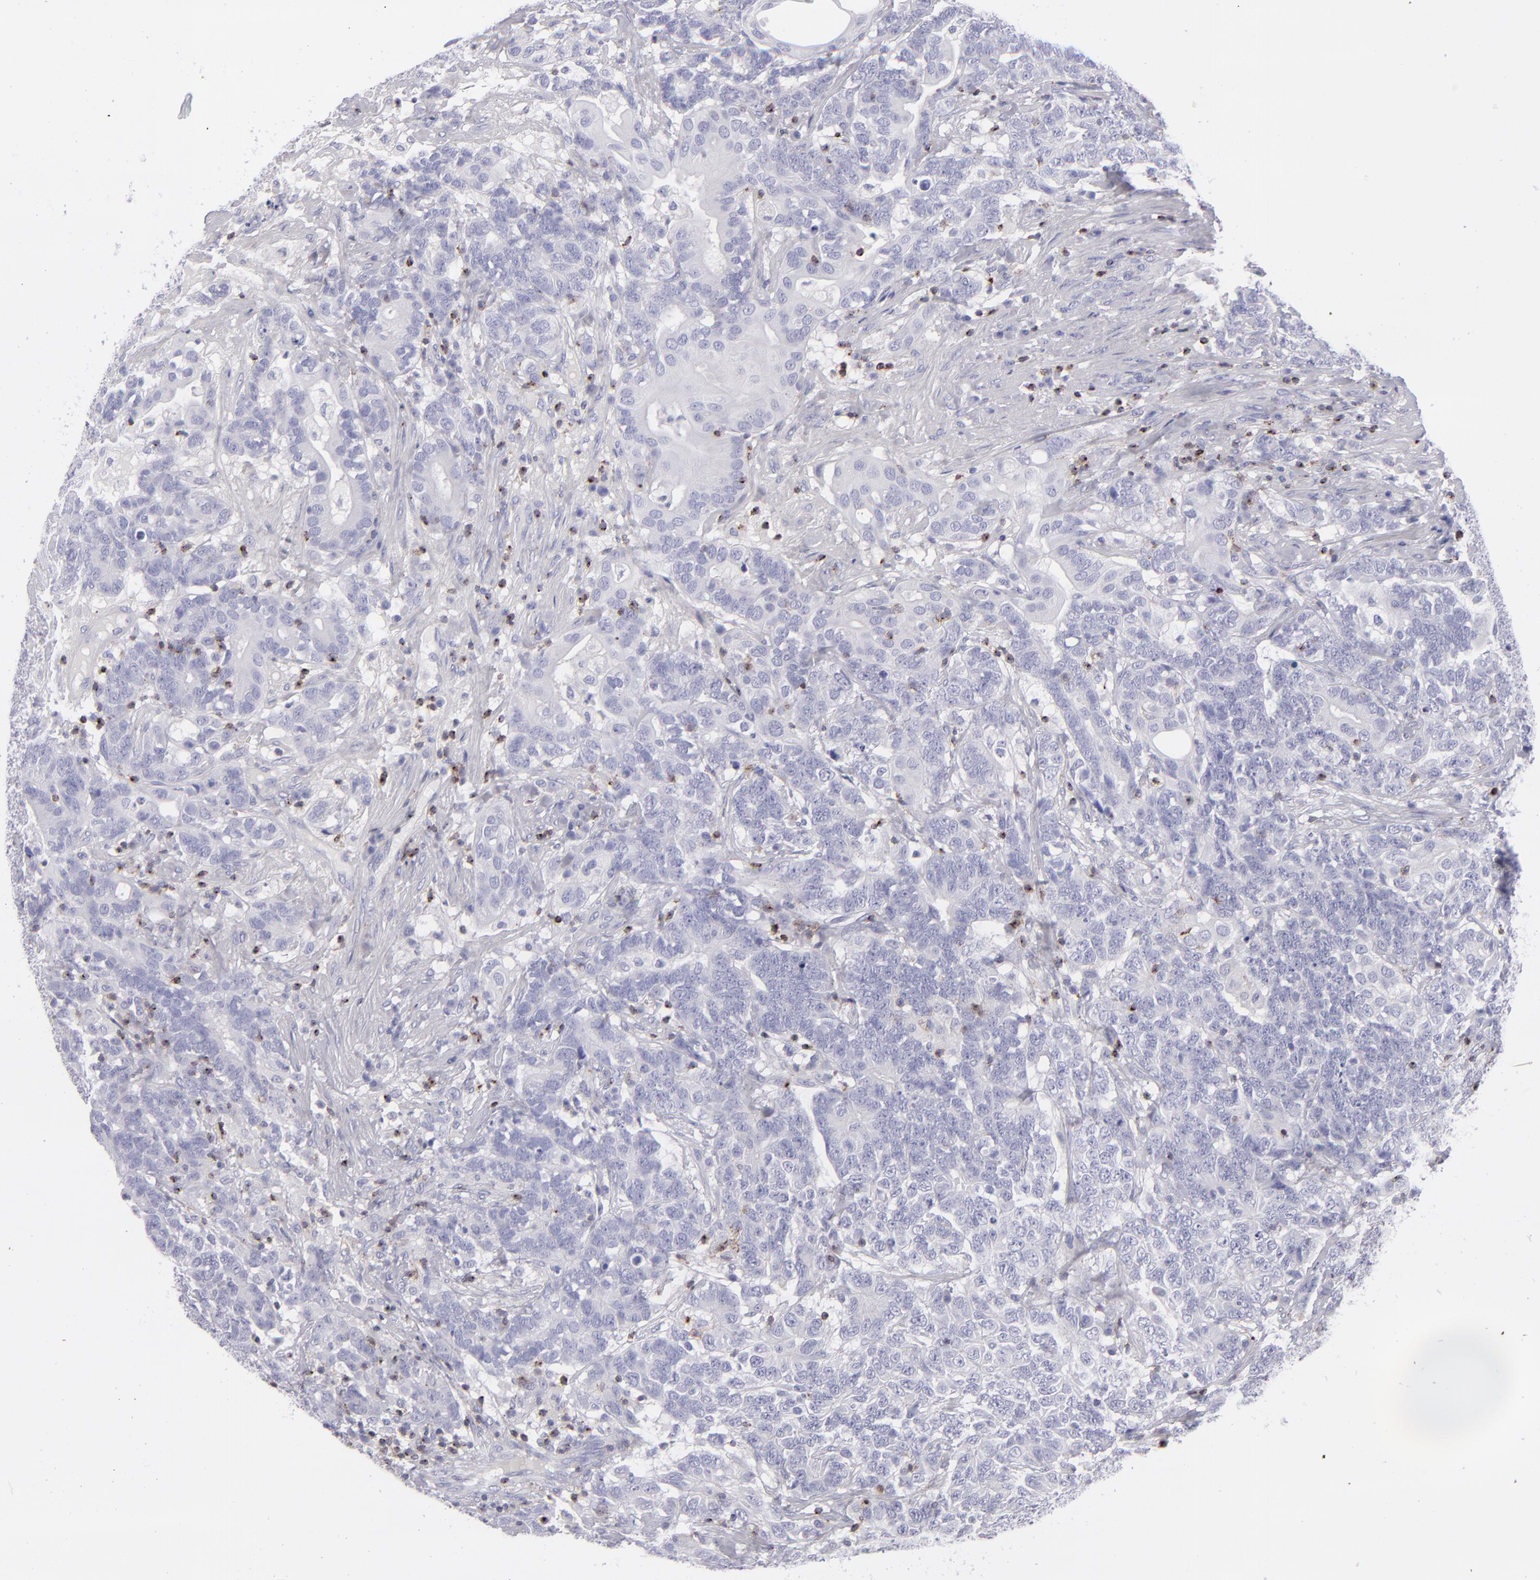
{"staining": {"intensity": "negative", "quantity": "none", "location": "none"}, "tissue": "testis cancer", "cell_type": "Tumor cells", "image_type": "cancer", "snomed": [{"axis": "morphology", "description": "Carcinoma, Embryonal, NOS"}, {"axis": "topography", "description": "Testis"}], "caption": "Immunohistochemistry histopathology image of embryonal carcinoma (testis) stained for a protein (brown), which demonstrates no staining in tumor cells.", "gene": "CD2", "patient": {"sex": "male", "age": 26}}